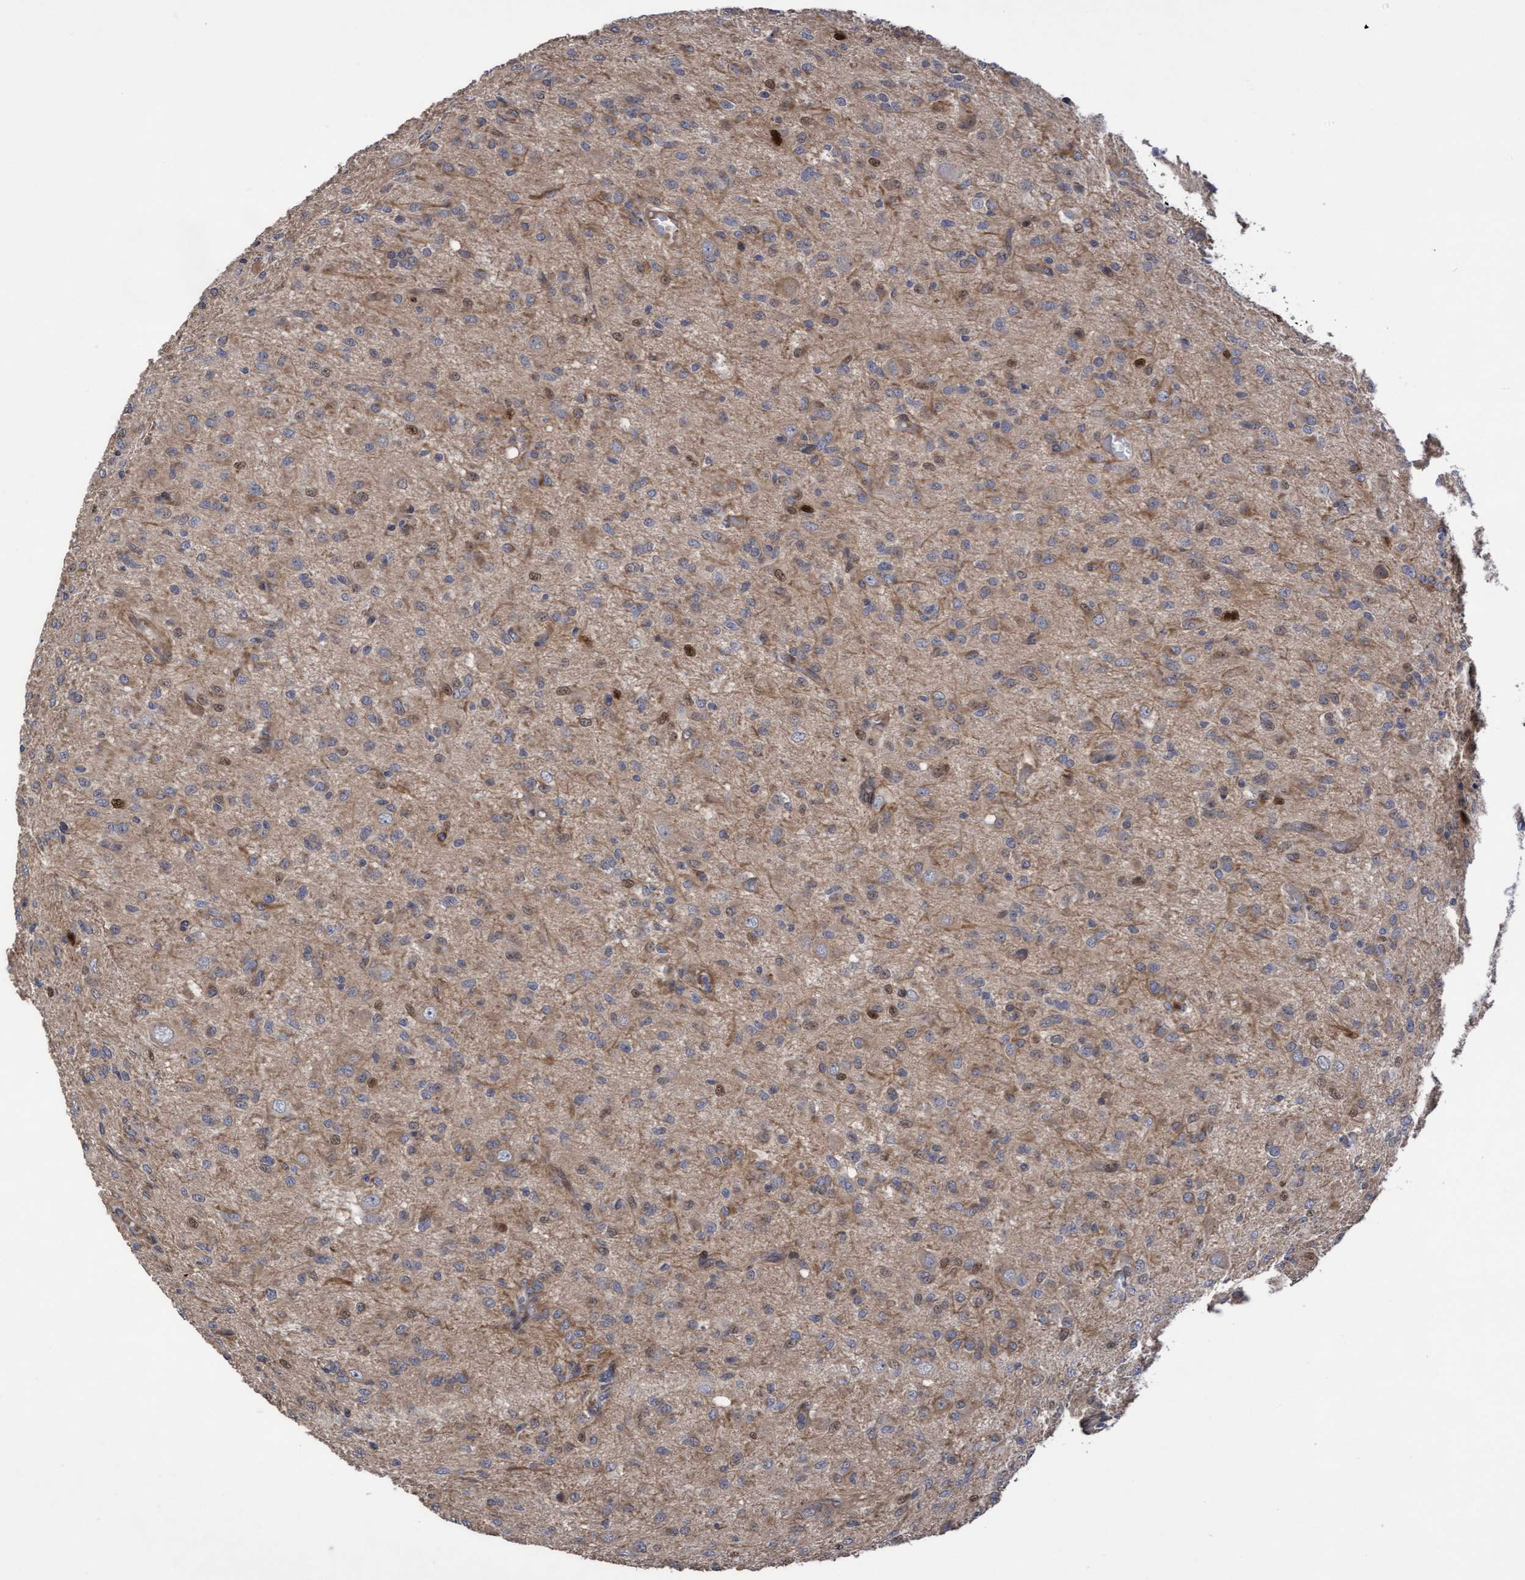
{"staining": {"intensity": "weak", "quantity": "<25%", "location": "cytoplasmic/membranous"}, "tissue": "glioma", "cell_type": "Tumor cells", "image_type": "cancer", "snomed": [{"axis": "morphology", "description": "Glioma, malignant, High grade"}, {"axis": "topography", "description": "Brain"}], "caption": "The image displays no significant expression in tumor cells of high-grade glioma (malignant). (DAB (3,3'-diaminobenzidine) immunohistochemistry, high magnification).", "gene": "COBL", "patient": {"sex": "female", "age": 59}}